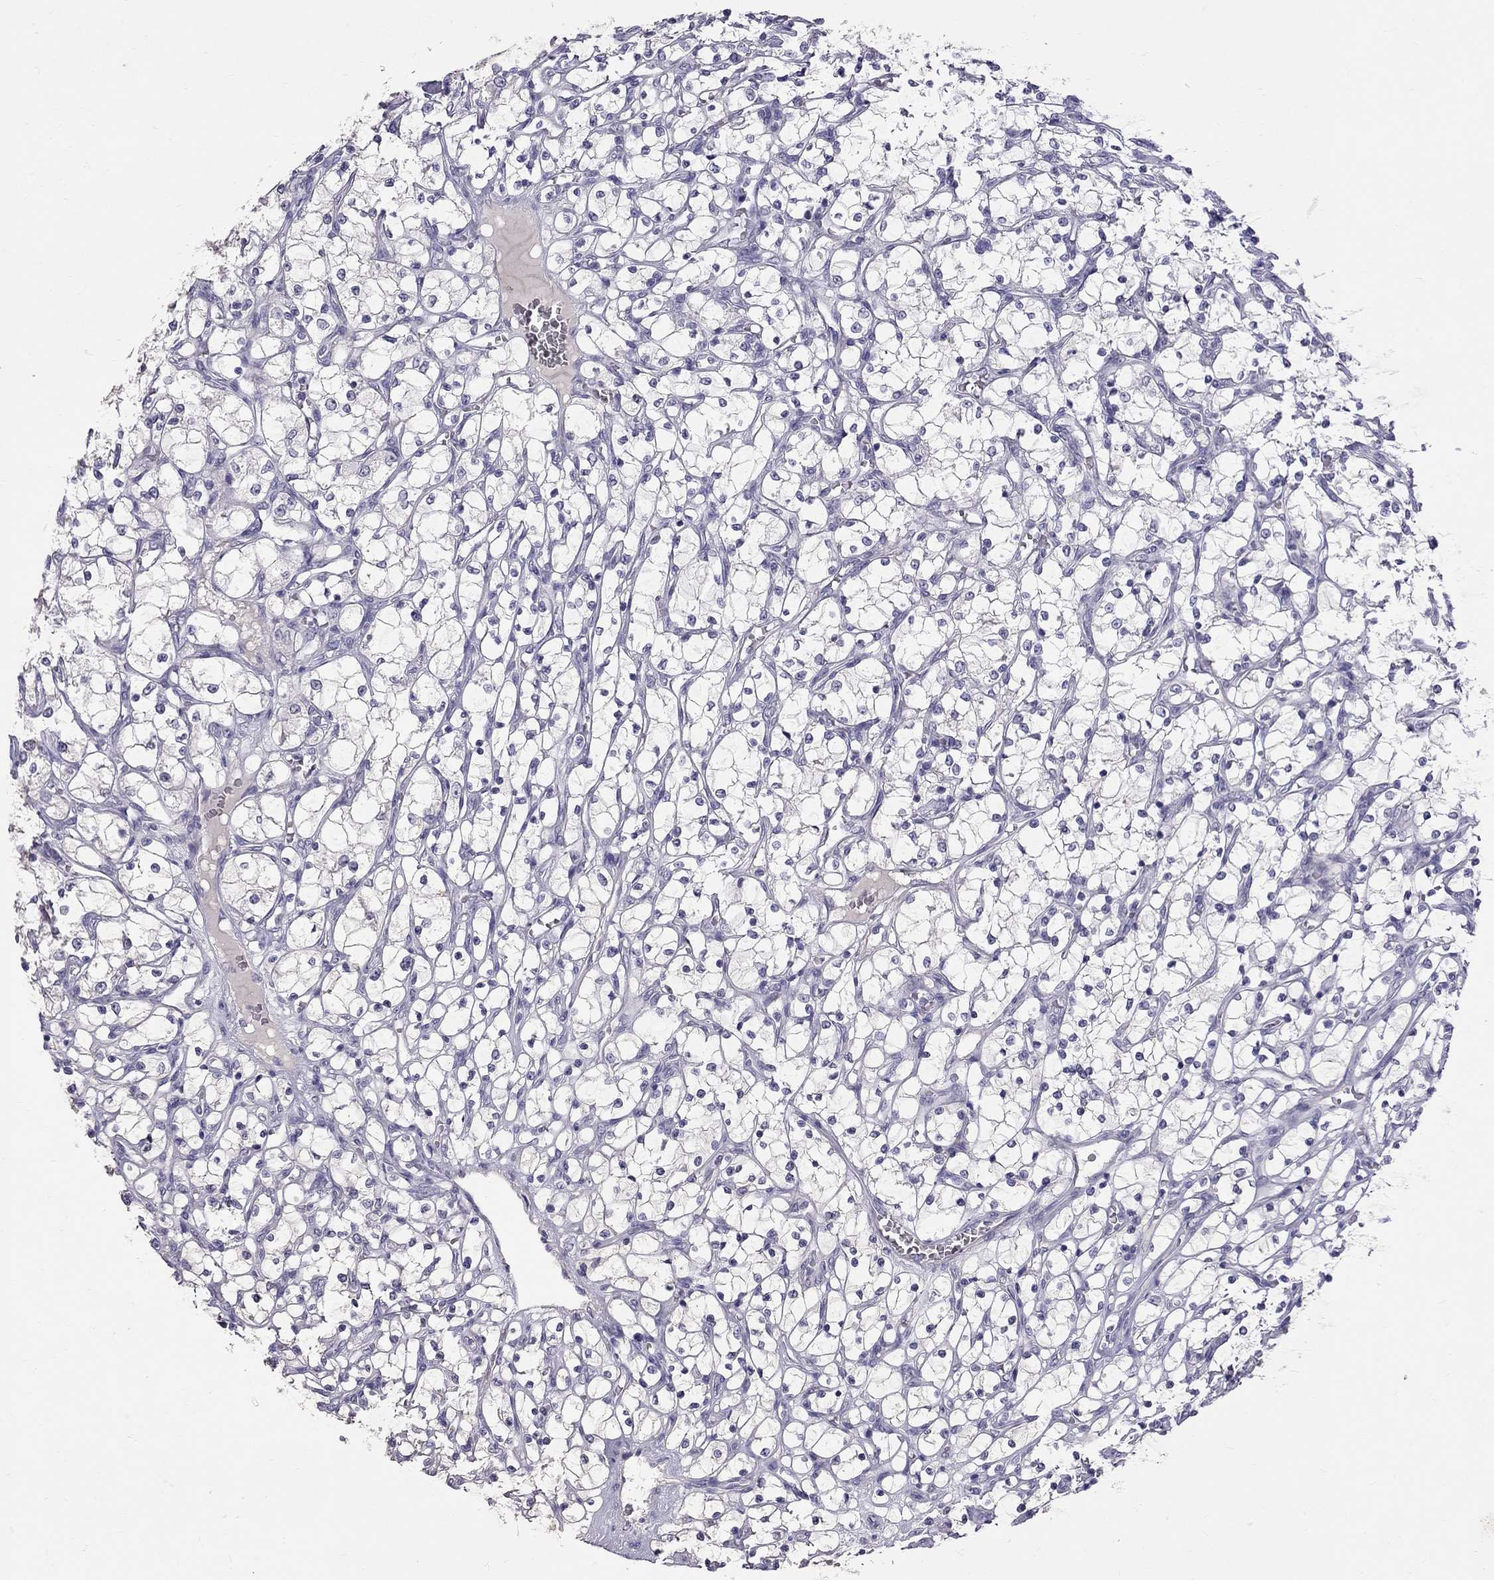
{"staining": {"intensity": "negative", "quantity": "none", "location": "none"}, "tissue": "renal cancer", "cell_type": "Tumor cells", "image_type": "cancer", "snomed": [{"axis": "morphology", "description": "Adenocarcinoma, NOS"}, {"axis": "topography", "description": "Kidney"}], "caption": "An image of renal adenocarcinoma stained for a protein reveals no brown staining in tumor cells. (DAB (3,3'-diaminobenzidine) immunohistochemistry visualized using brightfield microscopy, high magnification).", "gene": "CFAP91", "patient": {"sex": "female", "age": 69}}